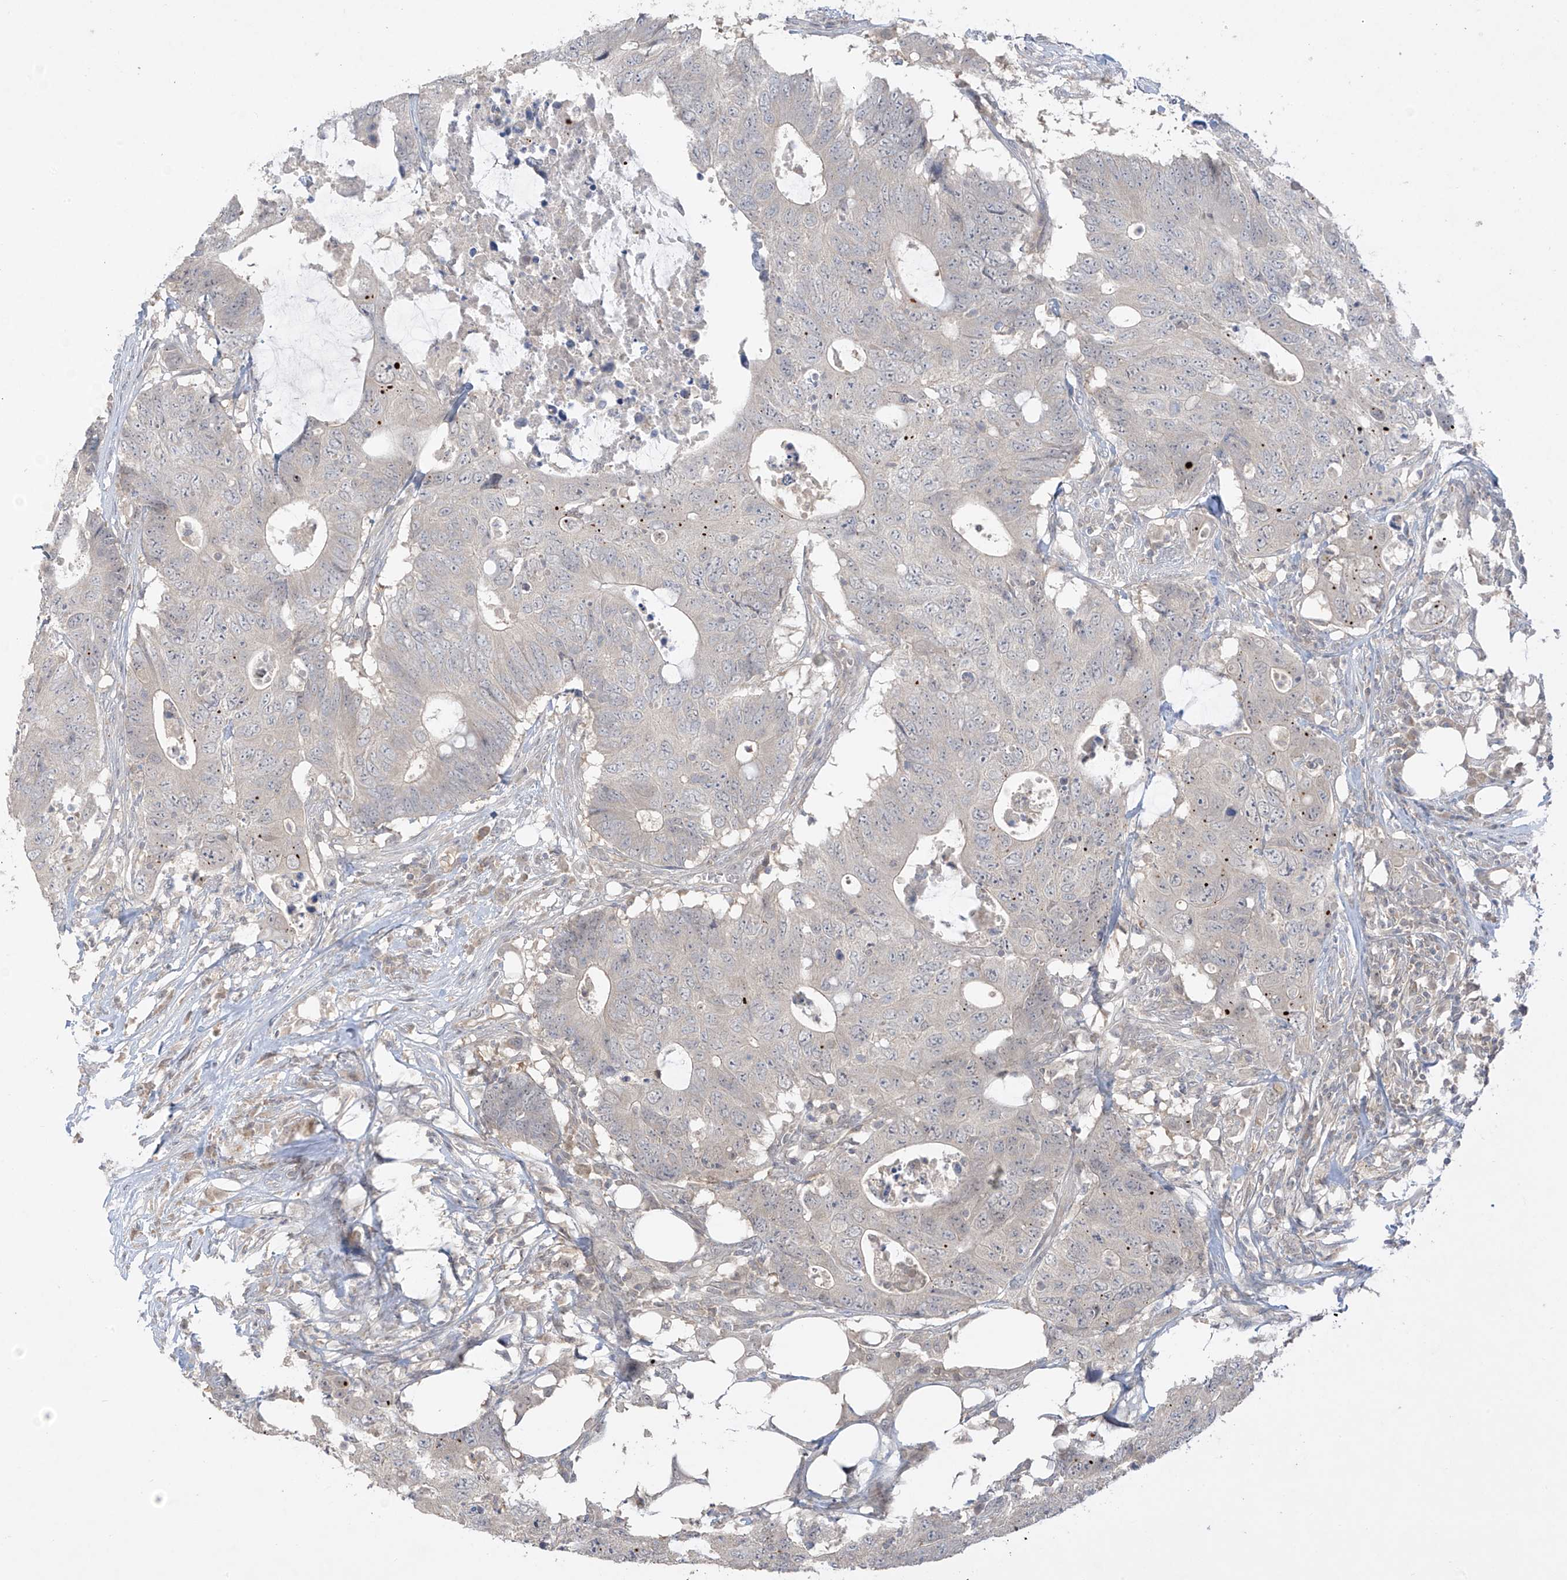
{"staining": {"intensity": "negative", "quantity": "none", "location": "none"}, "tissue": "colorectal cancer", "cell_type": "Tumor cells", "image_type": "cancer", "snomed": [{"axis": "morphology", "description": "Adenocarcinoma, NOS"}, {"axis": "topography", "description": "Colon"}], "caption": "Immunohistochemistry (IHC) photomicrograph of neoplastic tissue: human colorectal adenocarcinoma stained with DAB (3,3'-diaminobenzidine) exhibits no significant protein expression in tumor cells. (Stains: DAB immunohistochemistry (IHC) with hematoxylin counter stain, Microscopy: brightfield microscopy at high magnification).", "gene": "ANGEL2", "patient": {"sex": "male", "age": 71}}